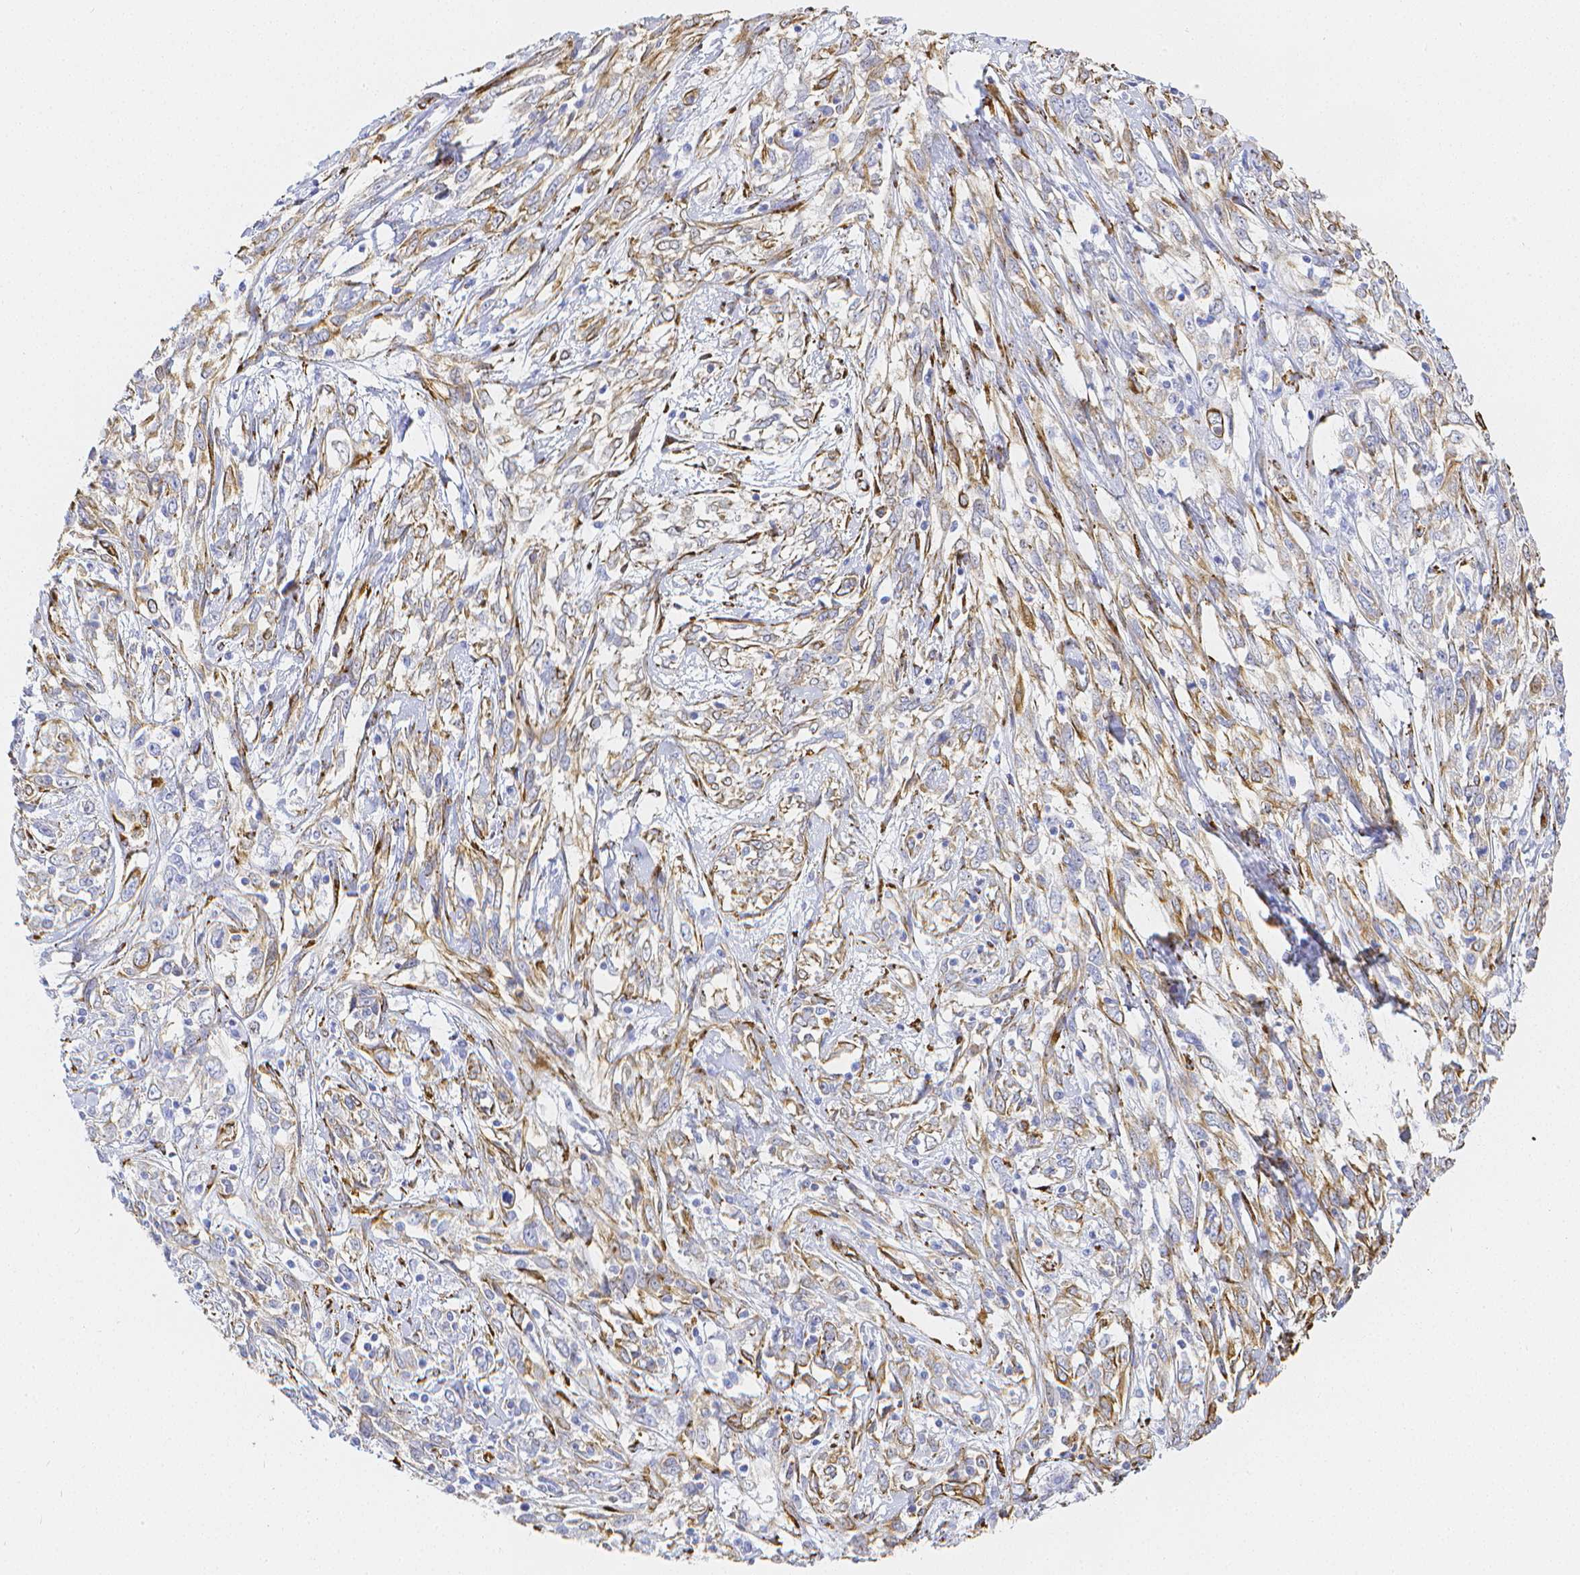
{"staining": {"intensity": "strong", "quantity": "<25%", "location": "cytoplasmic/membranous"}, "tissue": "cervical cancer", "cell_type": "Tumor cells", "image_type": "cancer", "snomed": [{"axis": "morphology", "description": "Adenocarcinoma, NOS"}, {"axis": "topography", "description": "Cervix"}], "caption": "IHC (DAB (3,3'-diaminobenzidine)) staining of cervical cancer (adenocarcinoma) demonstrates strong cytoplasmic/membranous protein positivity in approximately <25% of tumor cells. IHC stains the protein of interest in brown and the nuclei are stained blue.", "gene": "SMURF1", "patient": {"sex": "female", "age": 40}}